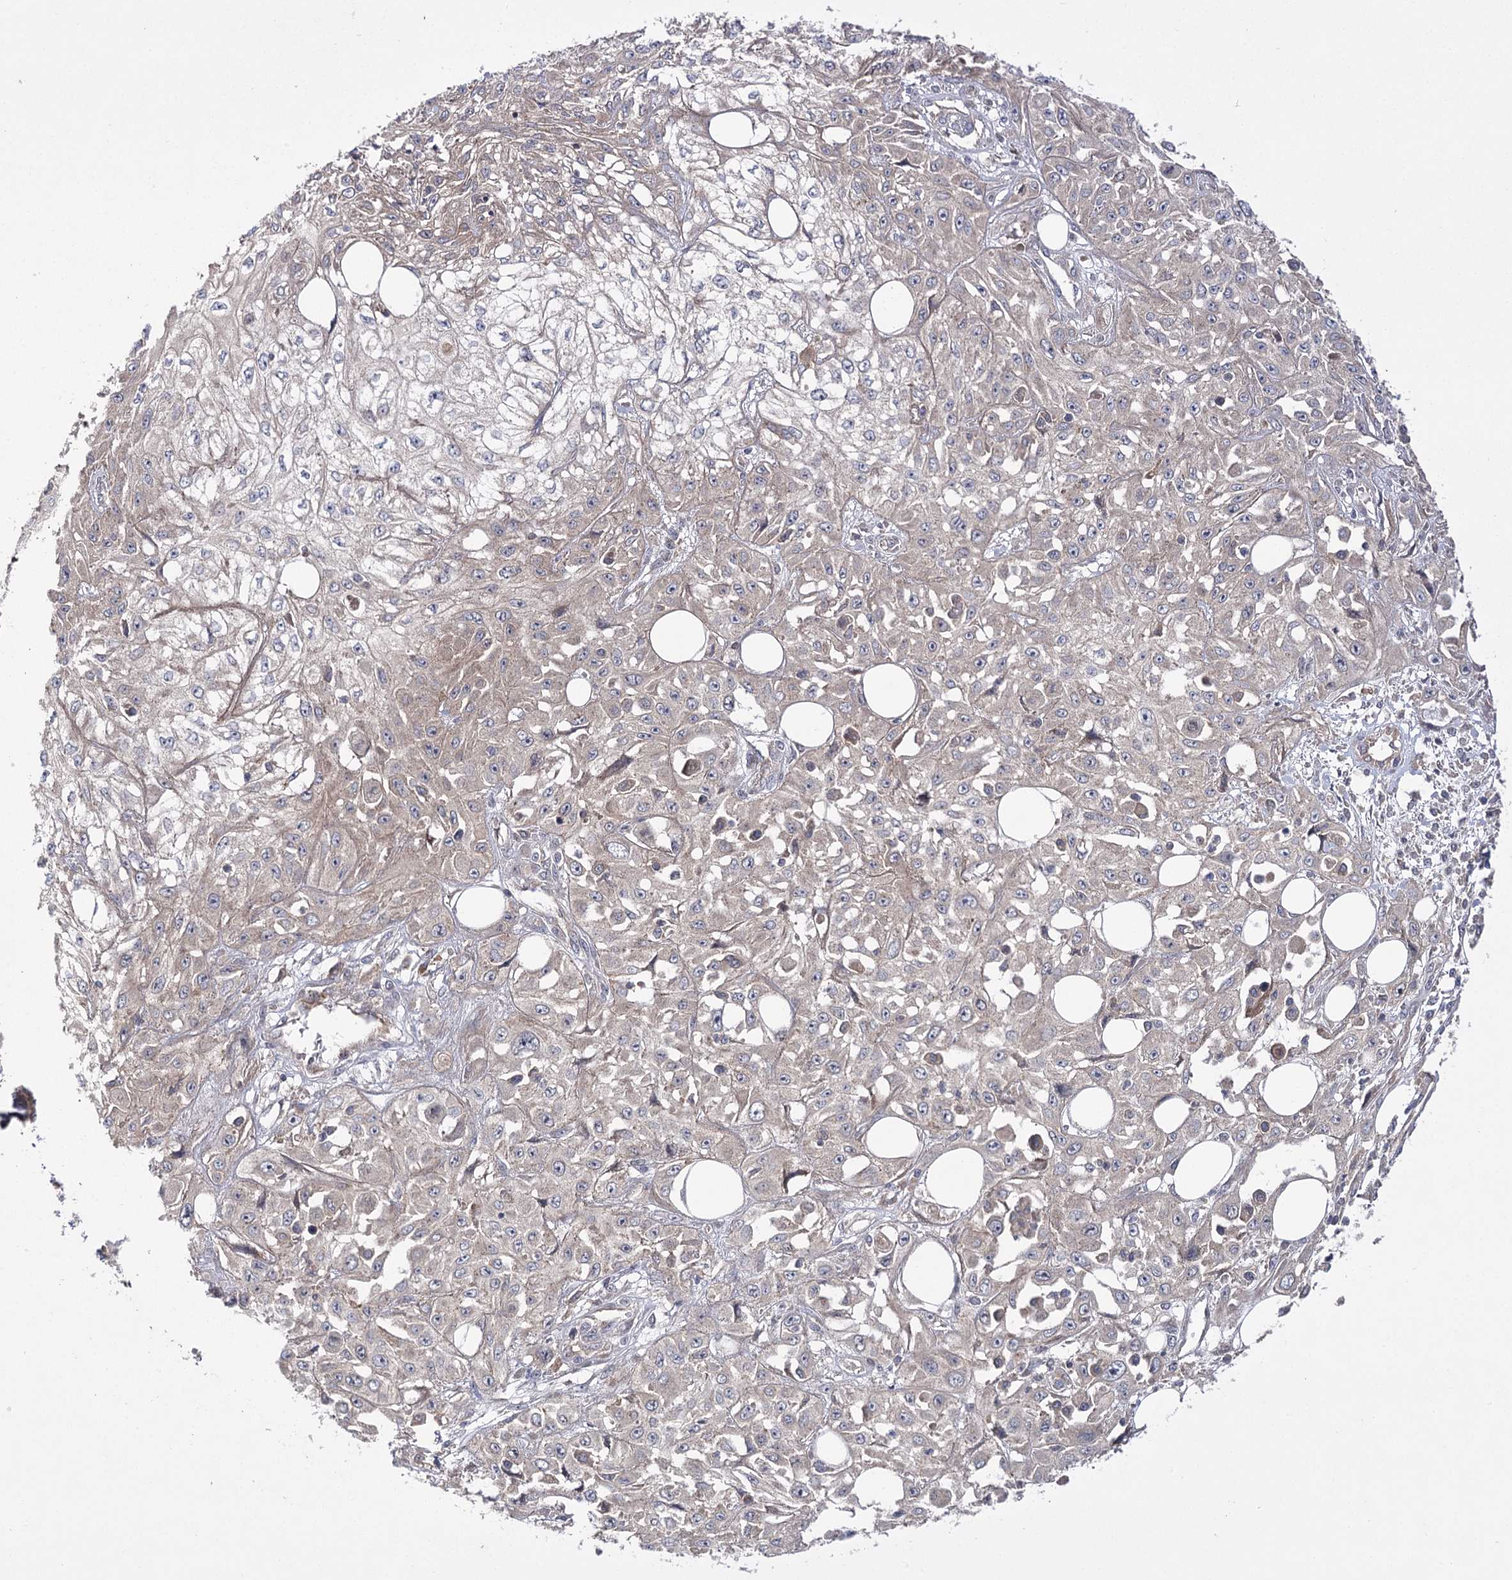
{"staining": {"intensity": "weak", "quantity": "25%-75%", "location": "cytoplasmic/membranous"}, "tissue": "skin cancer", "cell_type": "Tumor cells", "image_type": "cancer", "snomed": [{"axis": "morphology", "description": "Squamous cell carcinoma, NOS"}, {"axis": "morphology", "description": "Squamous cell carcinoma, metastatic, NOS"}, {"axis": "topography", "description": "Skin"}, {"axis": "topography", "description": "Lymph node"}], "caption": "Immunohistochemistry (IHC) photomicrograph of neoplastic tissue: human skin cancer (metastatic squamous cell carcinoma) stained using immunohistochemistry shows low levels of weak protein expression localized specifically in the cytoplasmic/membranous of tumor cells, appearing as a cytoplasmic/membranous brown color.", "gene": "BCR", "patient": {"sex": "male", "age": 75}}